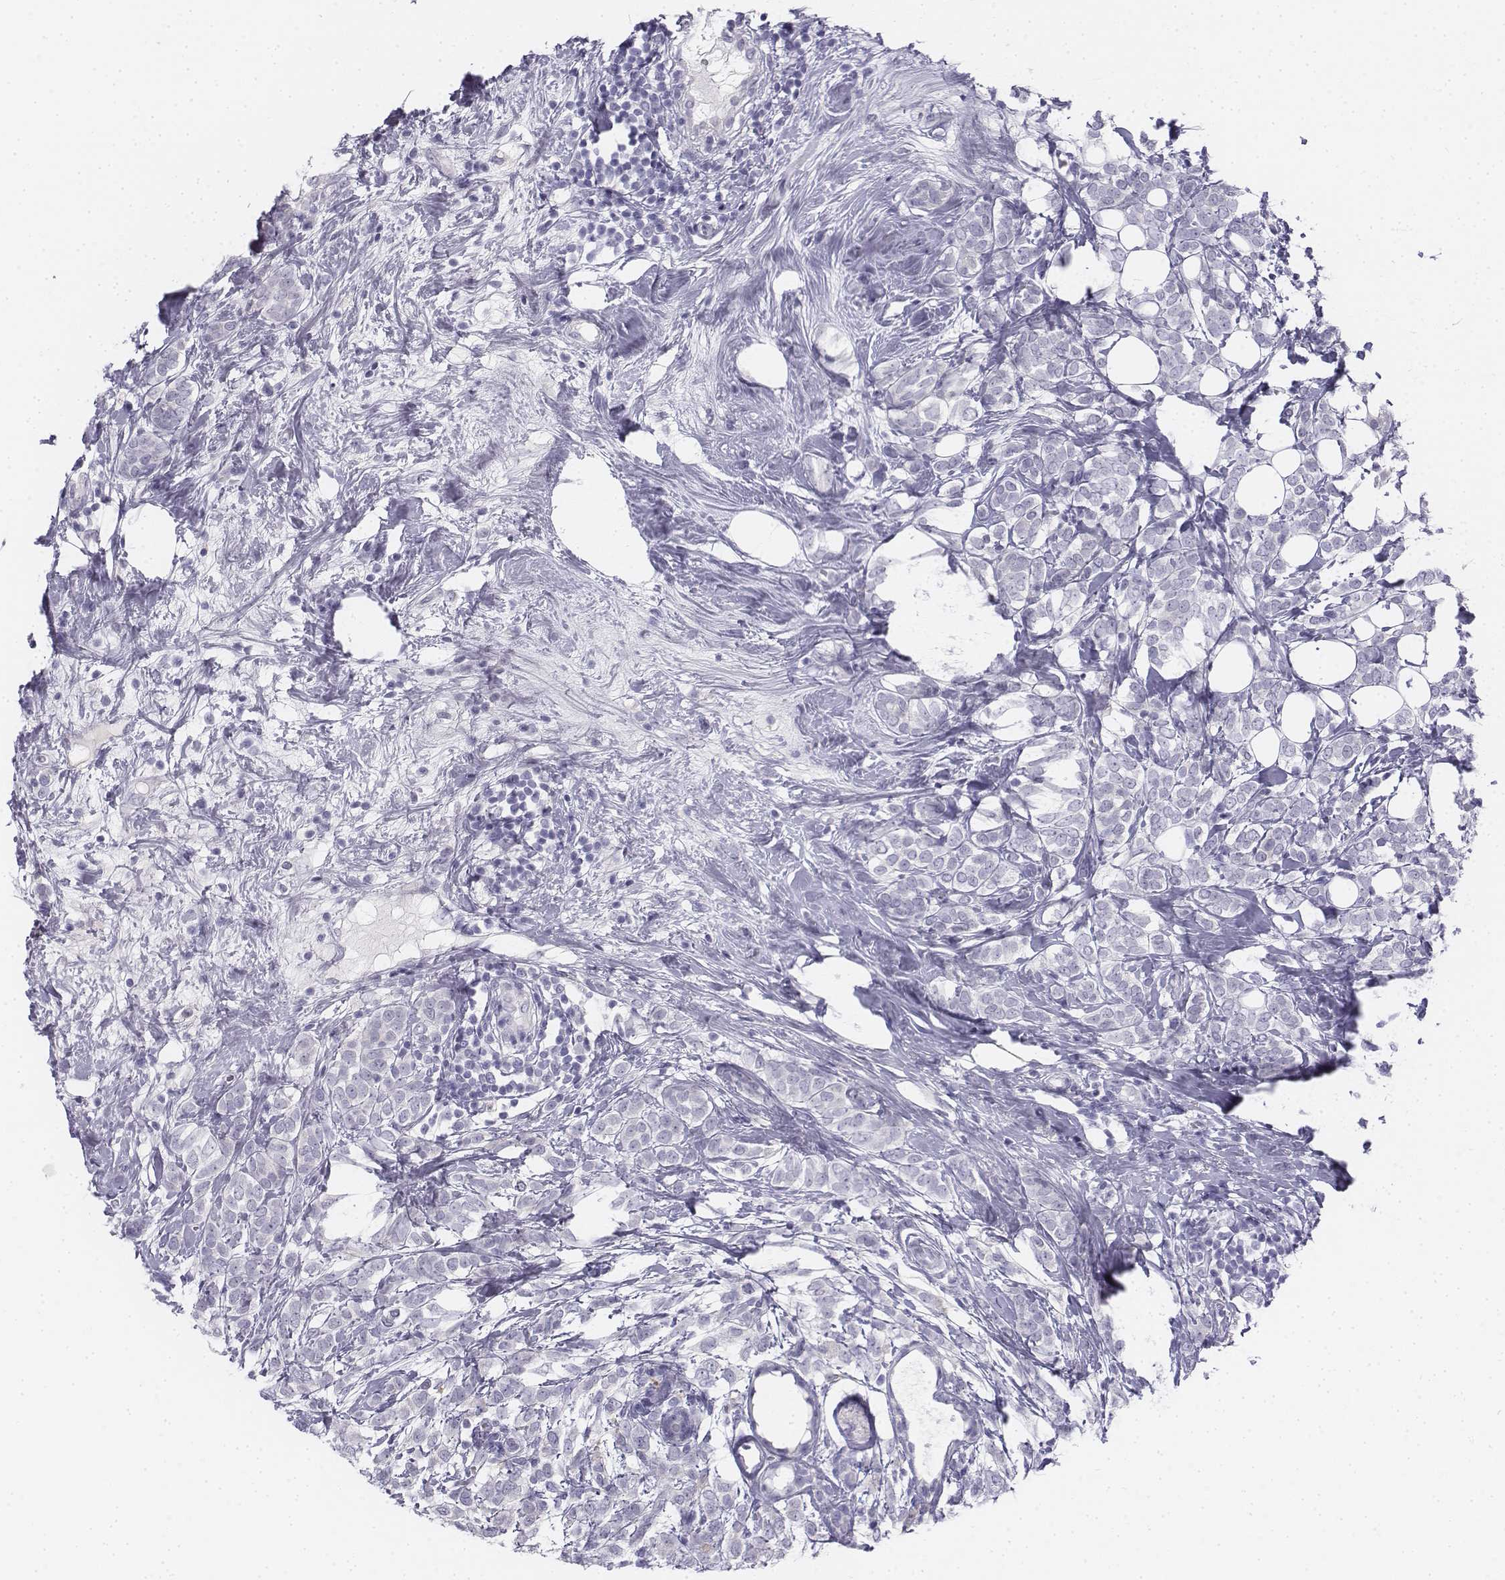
{"staining": {"intensity": "negative", "quantity": "none", "location": "none"}, "tissue": "breast cancer", "cell_type": "Tumor cells", "image_type": "cancer", "snomed": [{"axis": "morphology", "description": "Lobular carcinoma"}, {"axis": "topography", "description": "Breast"}], "caption": "Immunohistochemistry photomicrograph of human breast cancer stained for a protein (brown), which displays no expression in tumor cells.", "gene": "TH", "patient": {"sex": "female", "age": 49}}